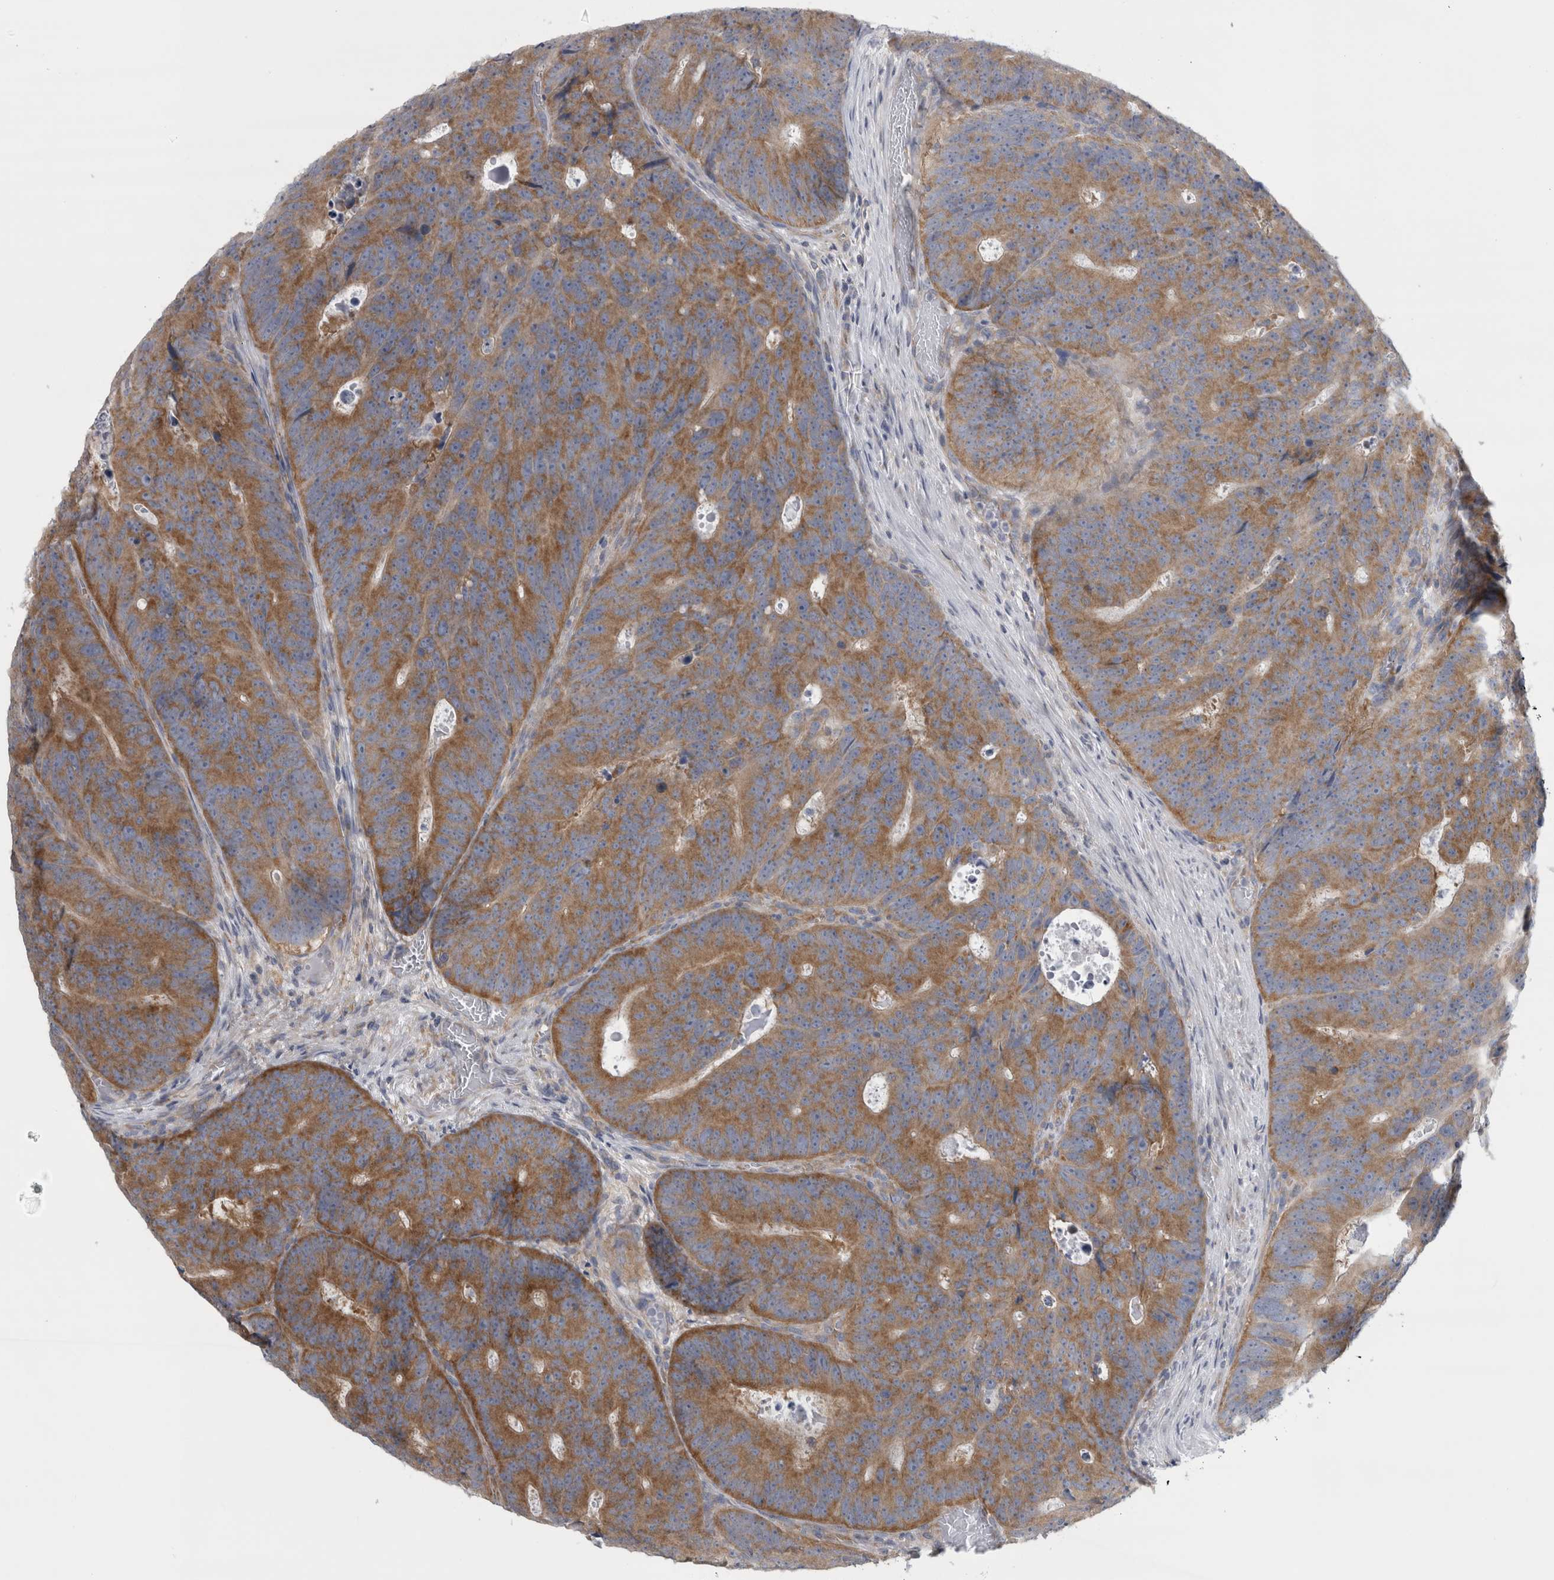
{"staining": {"intensity": "moderate", "quantity": ">75%", "location": "cytoplasmic/membranous"}, "tissue": "colorectal cancer", "cell_type": "Tumor cells", "image_type": "cancer", "snomed": [{"axis": "morphology", "description": "Adenocarcinoma, NOS"}, {"axis": "topography", "description": "Colon"}], "caption": "Human adenocarcinoma (colorectal) stained with a brown dye exhibits moderate cytoplasmic/membranous positive expression in about >75% of tumor cells.", "gene": "PRRC2C", "patient": {"sex": "male", "age": 87}}